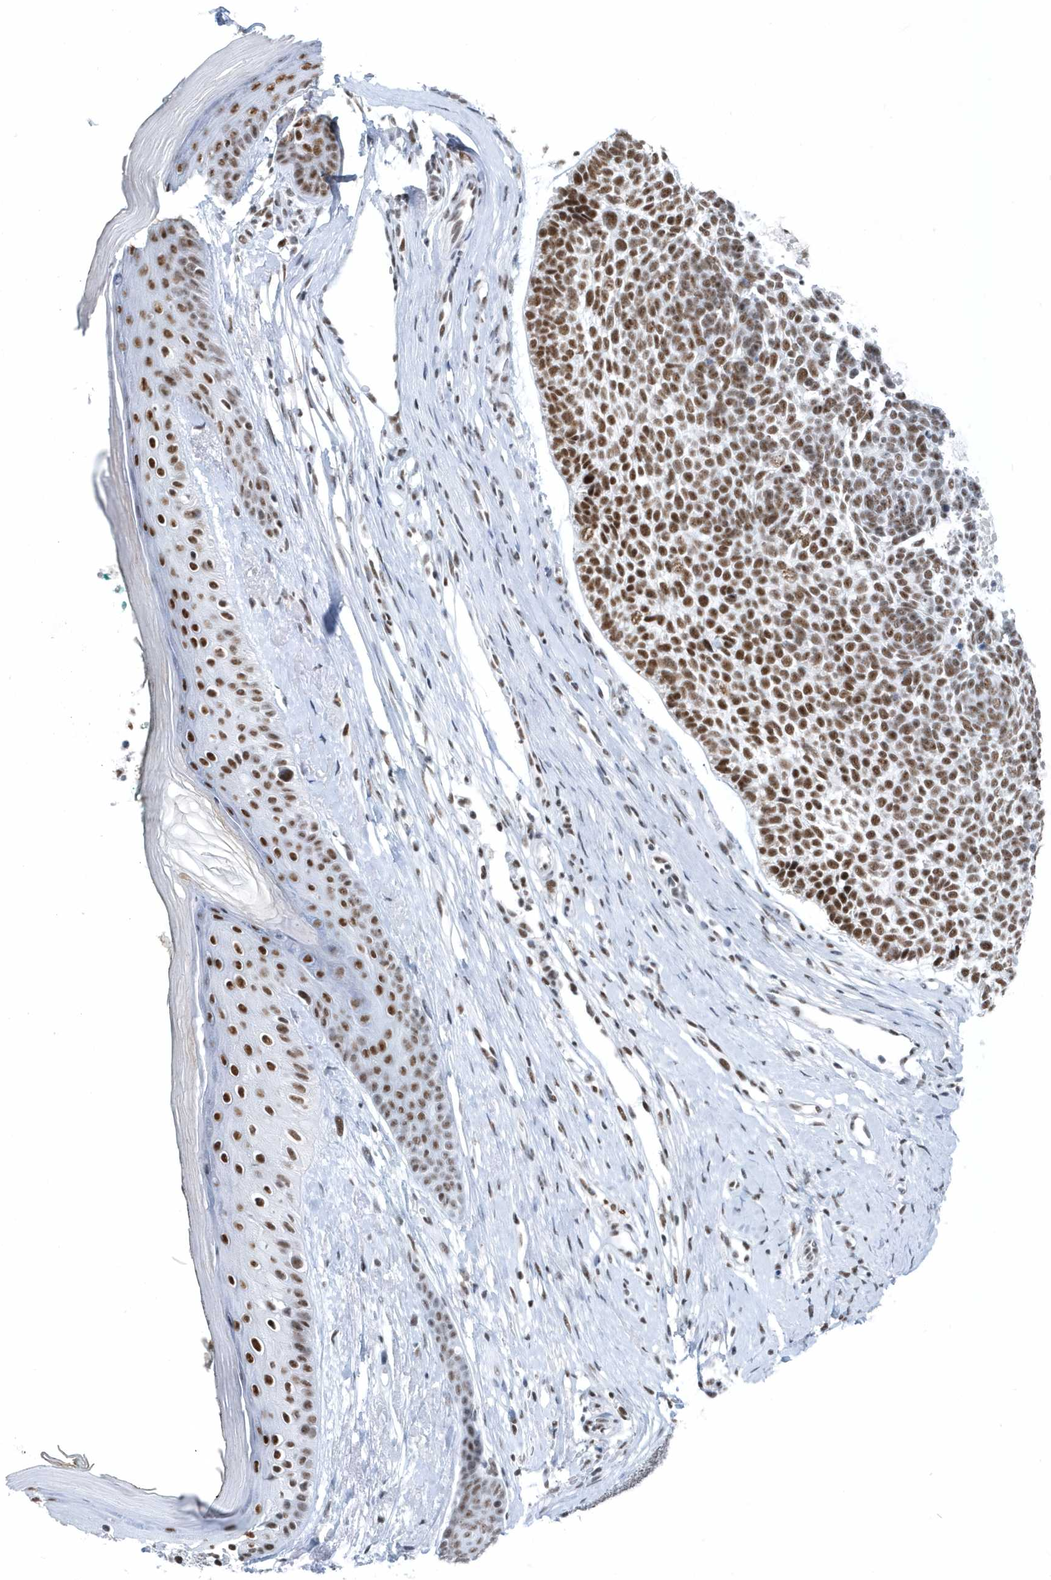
{"staining": {"intensity": "strong", "quantity": ">75%", "location": "nuclear"}, "tissue": "skin cancer", "cell_type": "Tumor cells", "image_type": "cancer", "snomed": [{"axis": "morphology", "description": "Basal cell carcinoma"}, {"axis": "topography", "description": "Skin"}], "caption": "Immunohistochemical staining of human basal cell carcinoma (skin) reveals high levels of strong nuclear expression in about >75% of tumor cells. The staining was performed using DAB to visualize the protein expression in brown, while the nuclei were stained in blue with hematoxylin (Magnification: 20x).", "gene": "FIP1L1", "patient": {"sex": "female", "age": 81}}